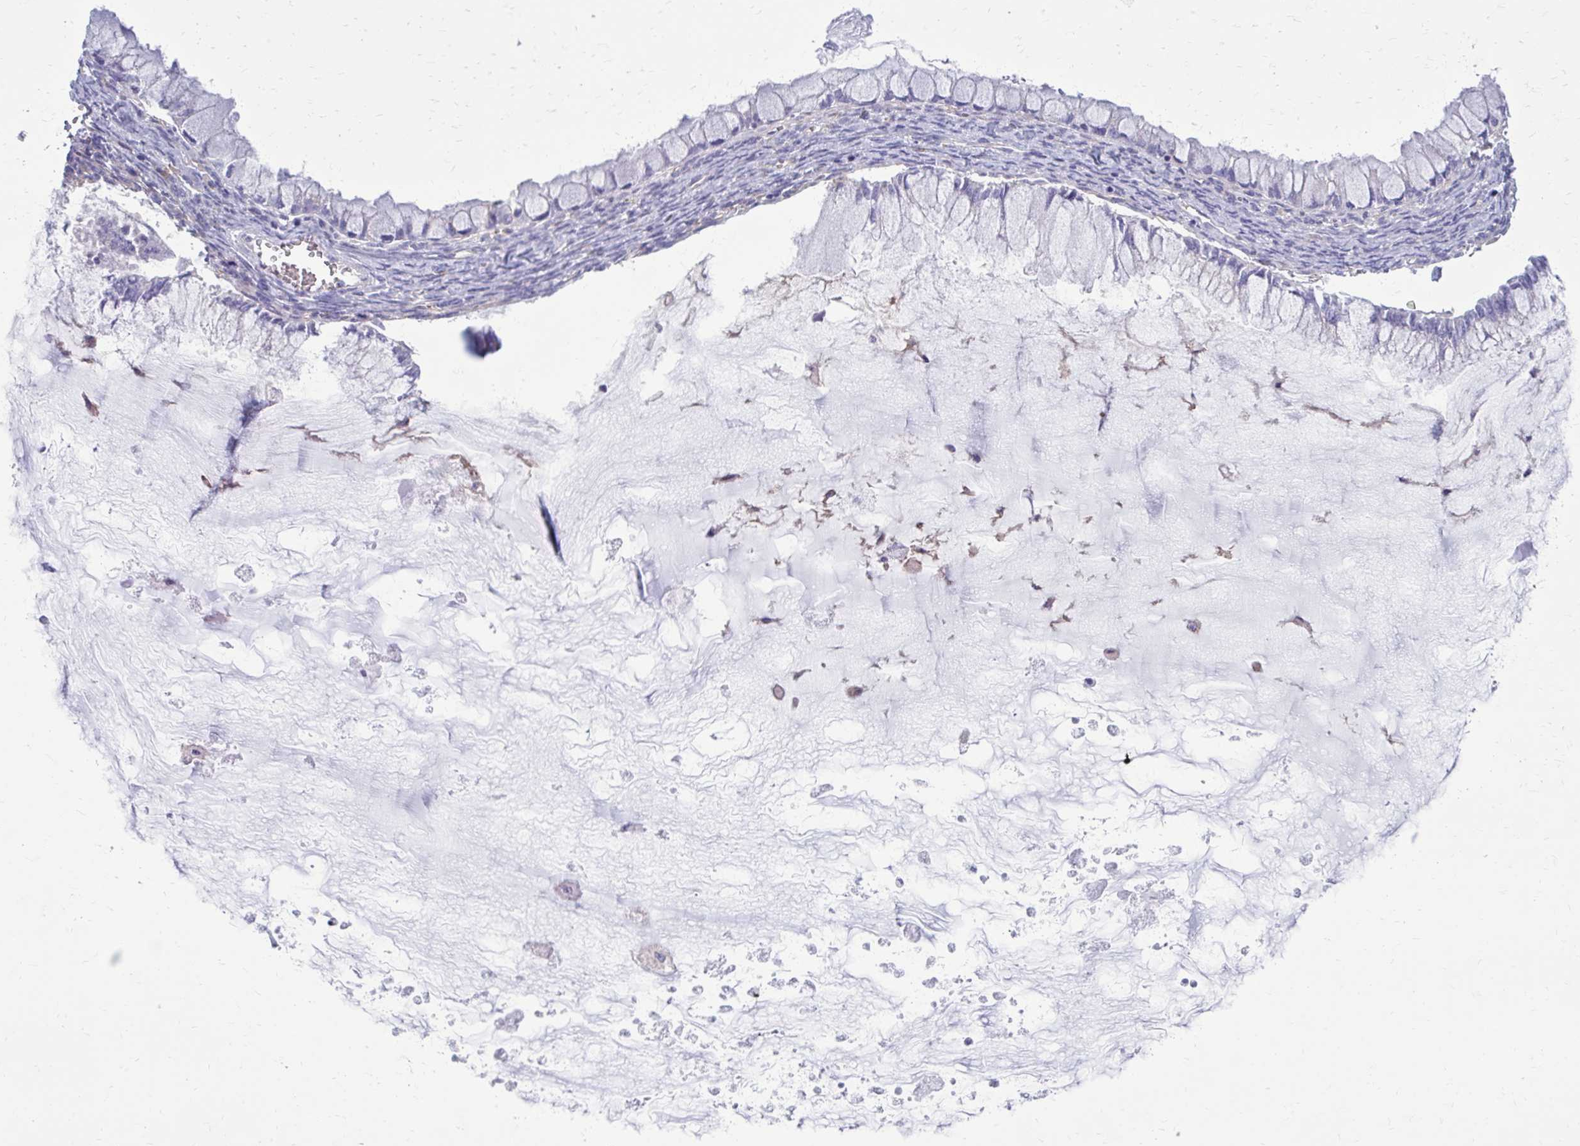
{"staining": {"intensity": "negative", "quantity": "none", "location": "none"}, "tissue": "ovarian cancer", "cell_type": "Tumor cells", "image_type": "cancer", "snomed": [{"axis": "morphology", "description": "Cystadenocarcinoma, mucinous, NOS"}, {"axis": "topography", "description": "Ovary"}], "caption": "IHC photomicrograph of human ovarian mucinous cystadenocarcinoma stained for a protein (brown), which demonstrates no positivity in tumor cells.", "gene": "CLTA", "patient": {"sex": "female", "age": 34}}